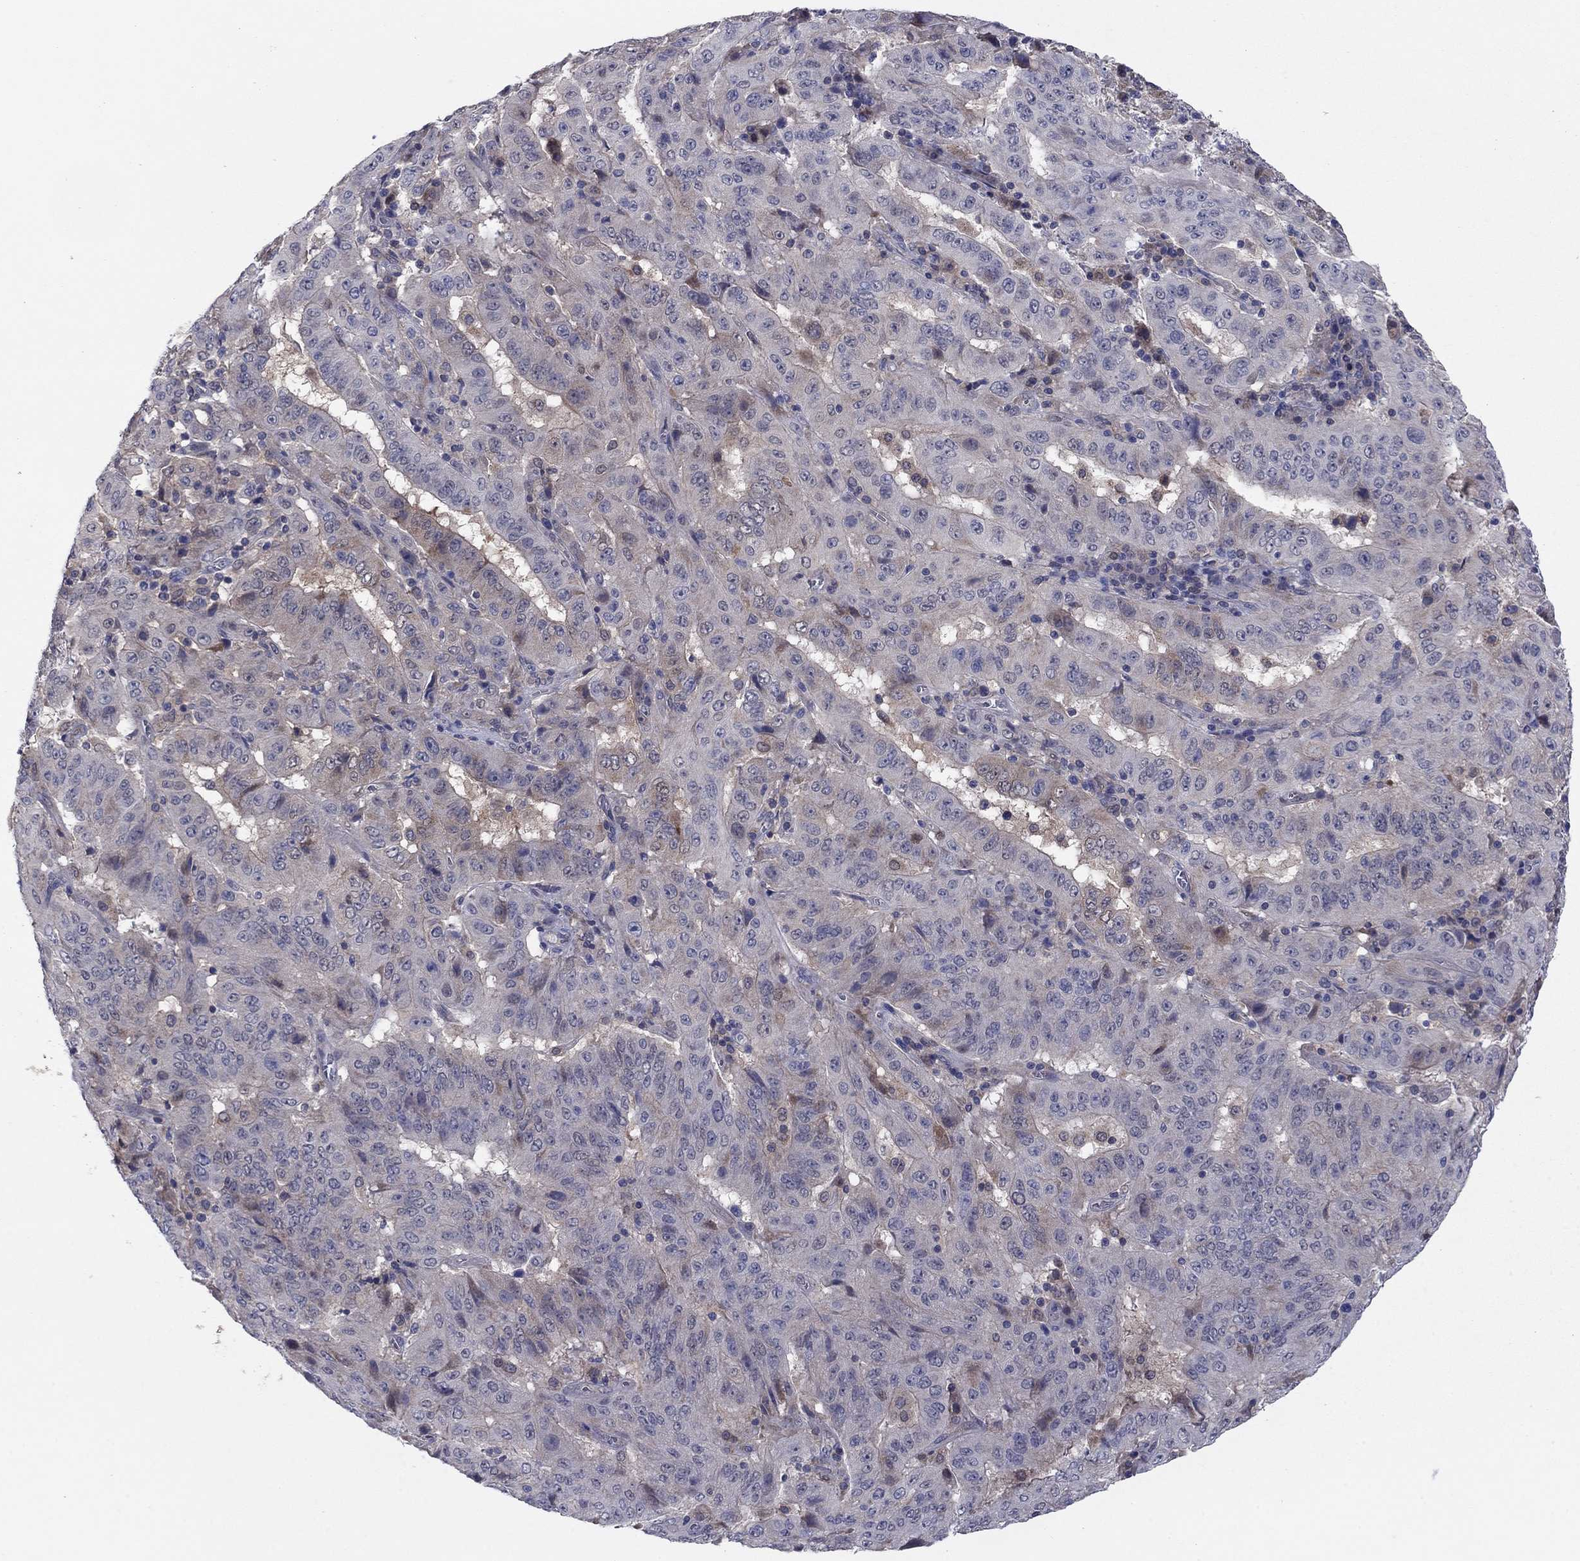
{"staining": {"intensity": "weak", "quantity": "<25%", "location": "cytoplasmic/membranous"}, "tissue": "pancreatic cancer", "cell_type": "Tumor cells", "image_type": "cancer", "snomed": [{"axis": "morphology", "description": "Adenocarcinoma, NOS"}, {"axis": "topography", "description": "Pancreas"}], "caption": "High power microscopy photomicrograph of an immunohistochemistry histopathology image of pancreatic cancer (adenocarcinoma), revealing no significant positivity in tumor cells.", "gene": "GRHPR", "patient": {"sex": "male", "age": 63}}